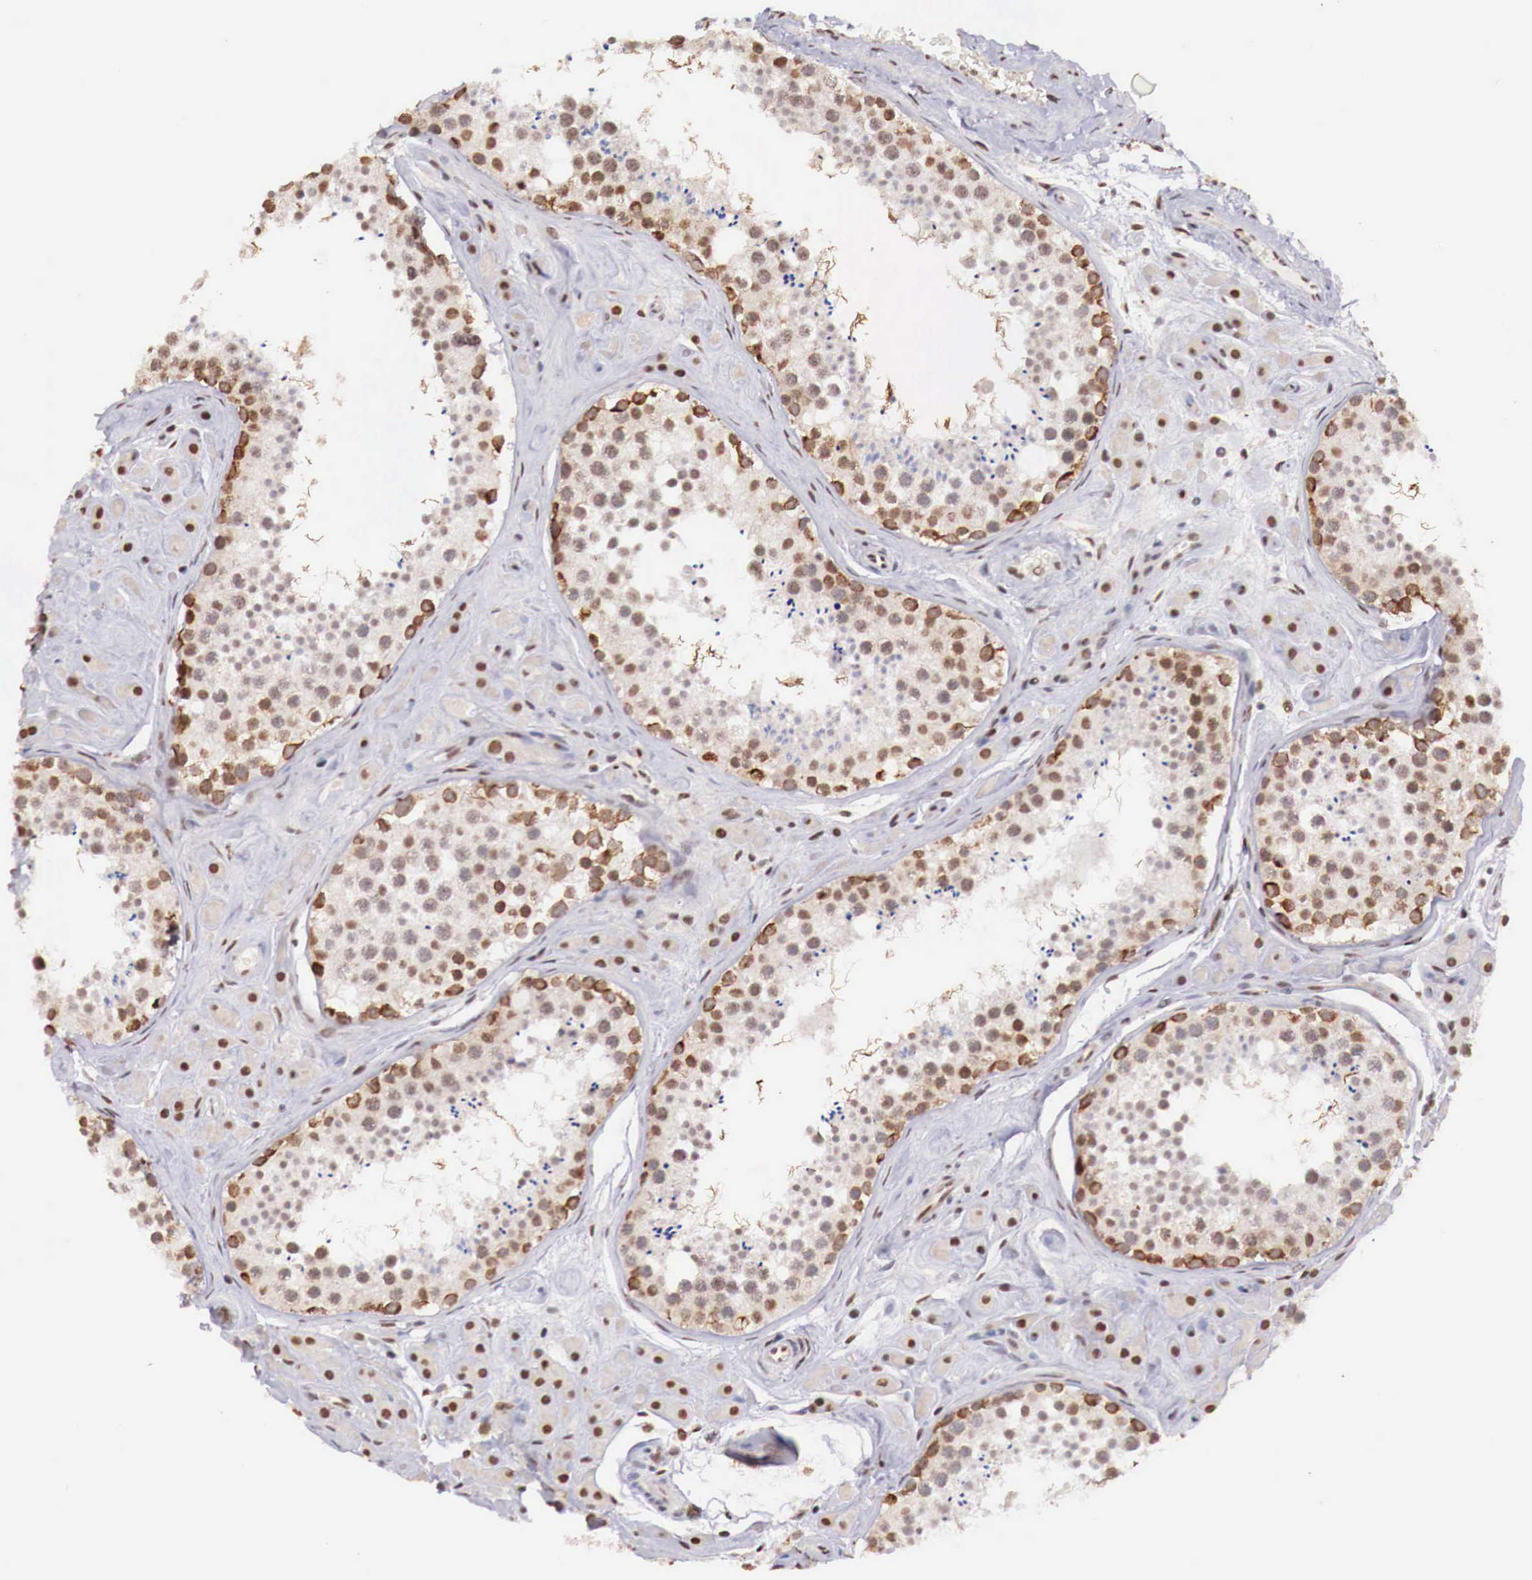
{"staining": {"intensity": "strong", "quantity": ">75%", "location": "cytoplasmic/membranous,nuclear"}, "tissue": "testis", "cell_type": "Cells in seminiferous ducts", "image_type": "normal", "snomed": [{"axis": "morphology", "description": "Normal tissue, NOS"}, {"axis": "topography", "description": "Testis"}], "caption": "IHC image of normal testis: testis stained using immunohistochemistry (IHC) reveals high levels of strong protein expression localized specifically in the cytoplasmic/membranous,nuclear of cells in seminiferous ducts, appearing as a cytoplasmic/membranous,nuclear brown color.", "gene": "FOXP2", "patient": {"sex": "male", "age": 38}}